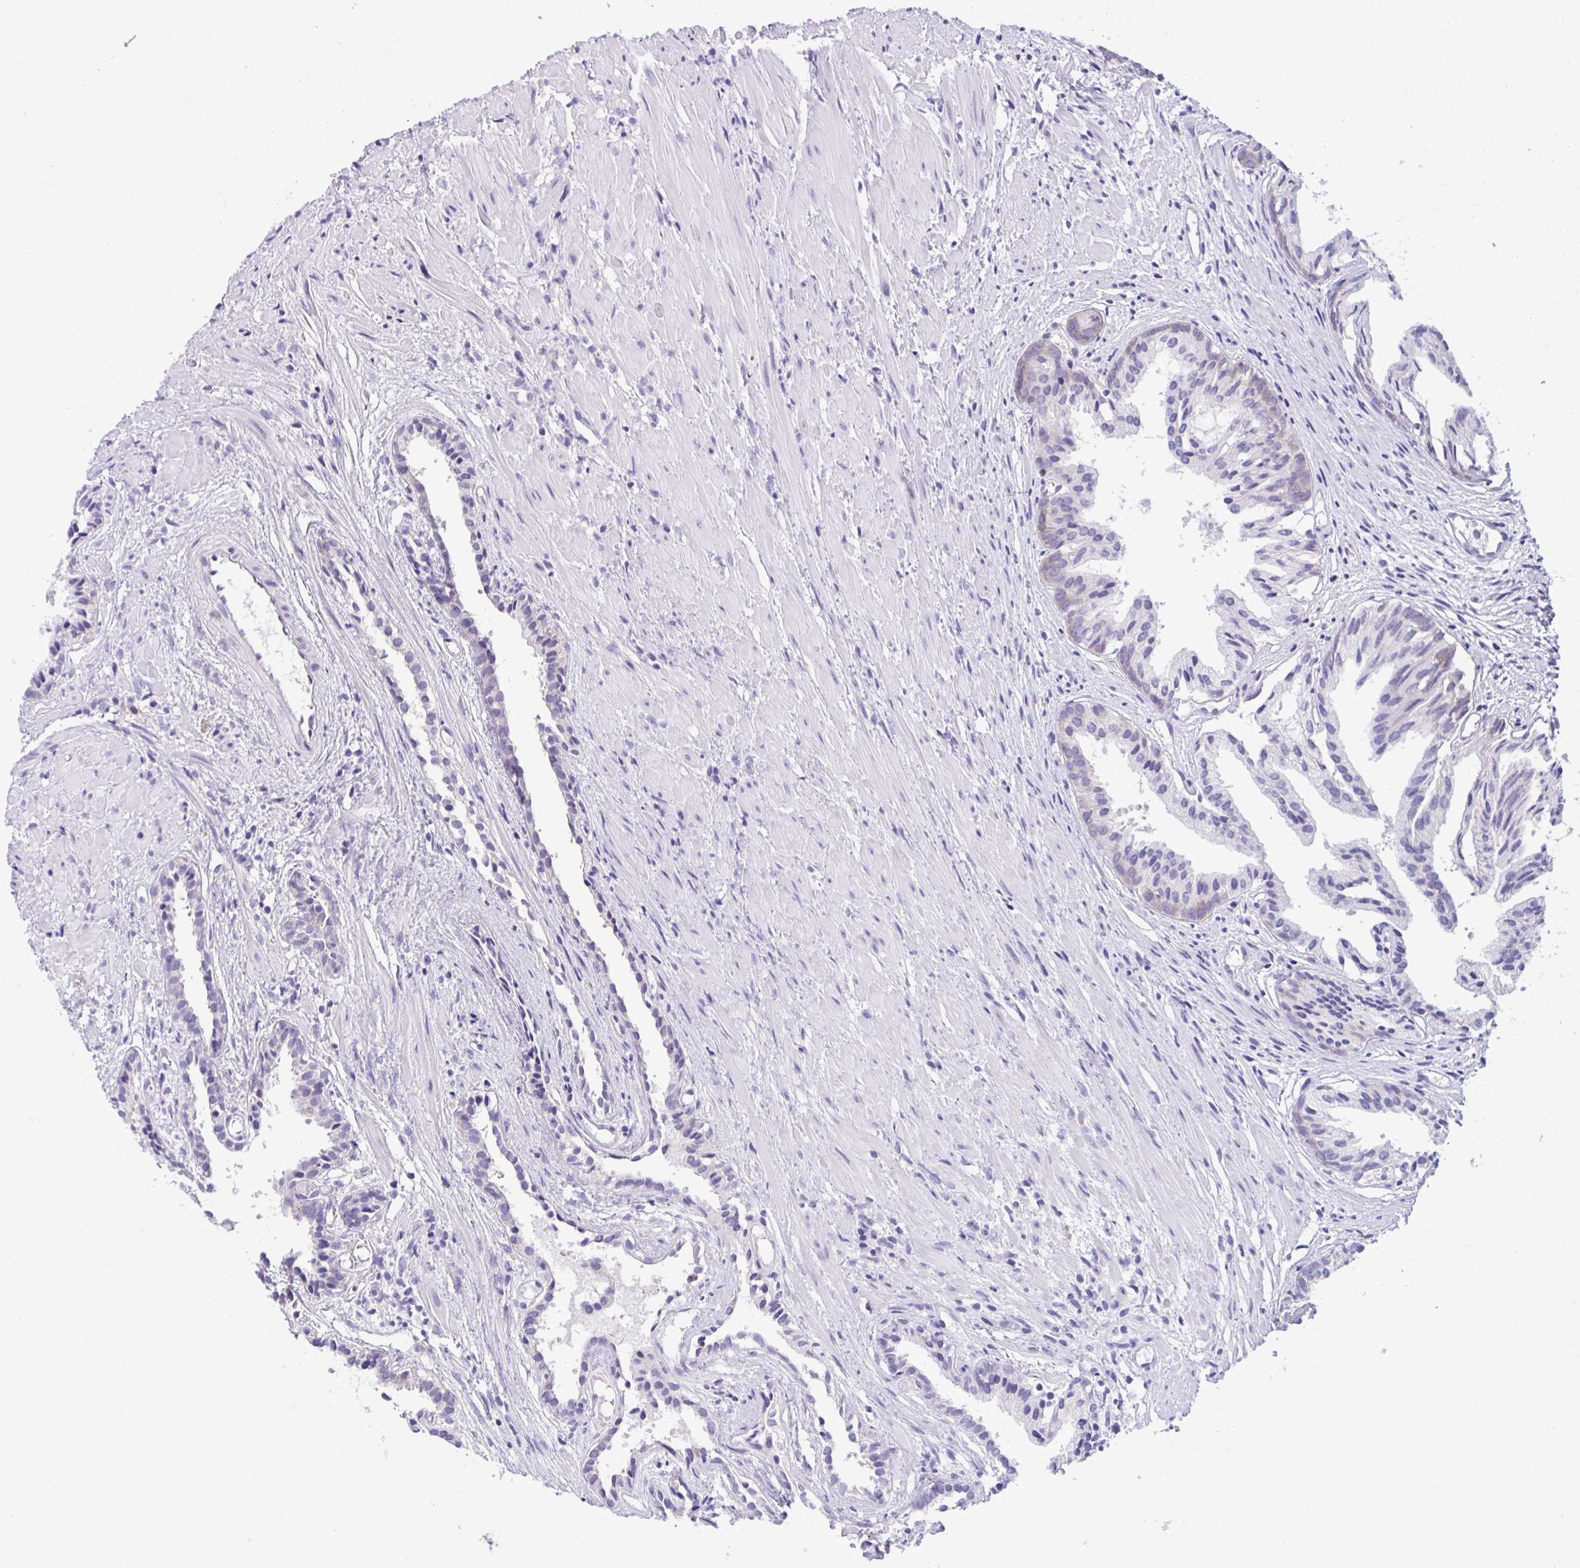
{"staining": {"intensity": "negative", "quantity": "none", "location": "none"}, "tissue": "prostate cancer", "cell_type": "Tumor cells", "image_type": "cancer", "snomed": [{"axis": "morphology", "description": "Adenocarcinoma, High grade"}, {"axis": "topography", "description": "Prostate"}], "caption": "The immunohistochemistry histopathology image has no significant expression in tumor cells of prostate adenocarcinoma (high-grade) tissue. (DAB immunohistochemistry, high magnification).", "gene": "RPL7", "patient": {"sex": "male", "age": 58}}